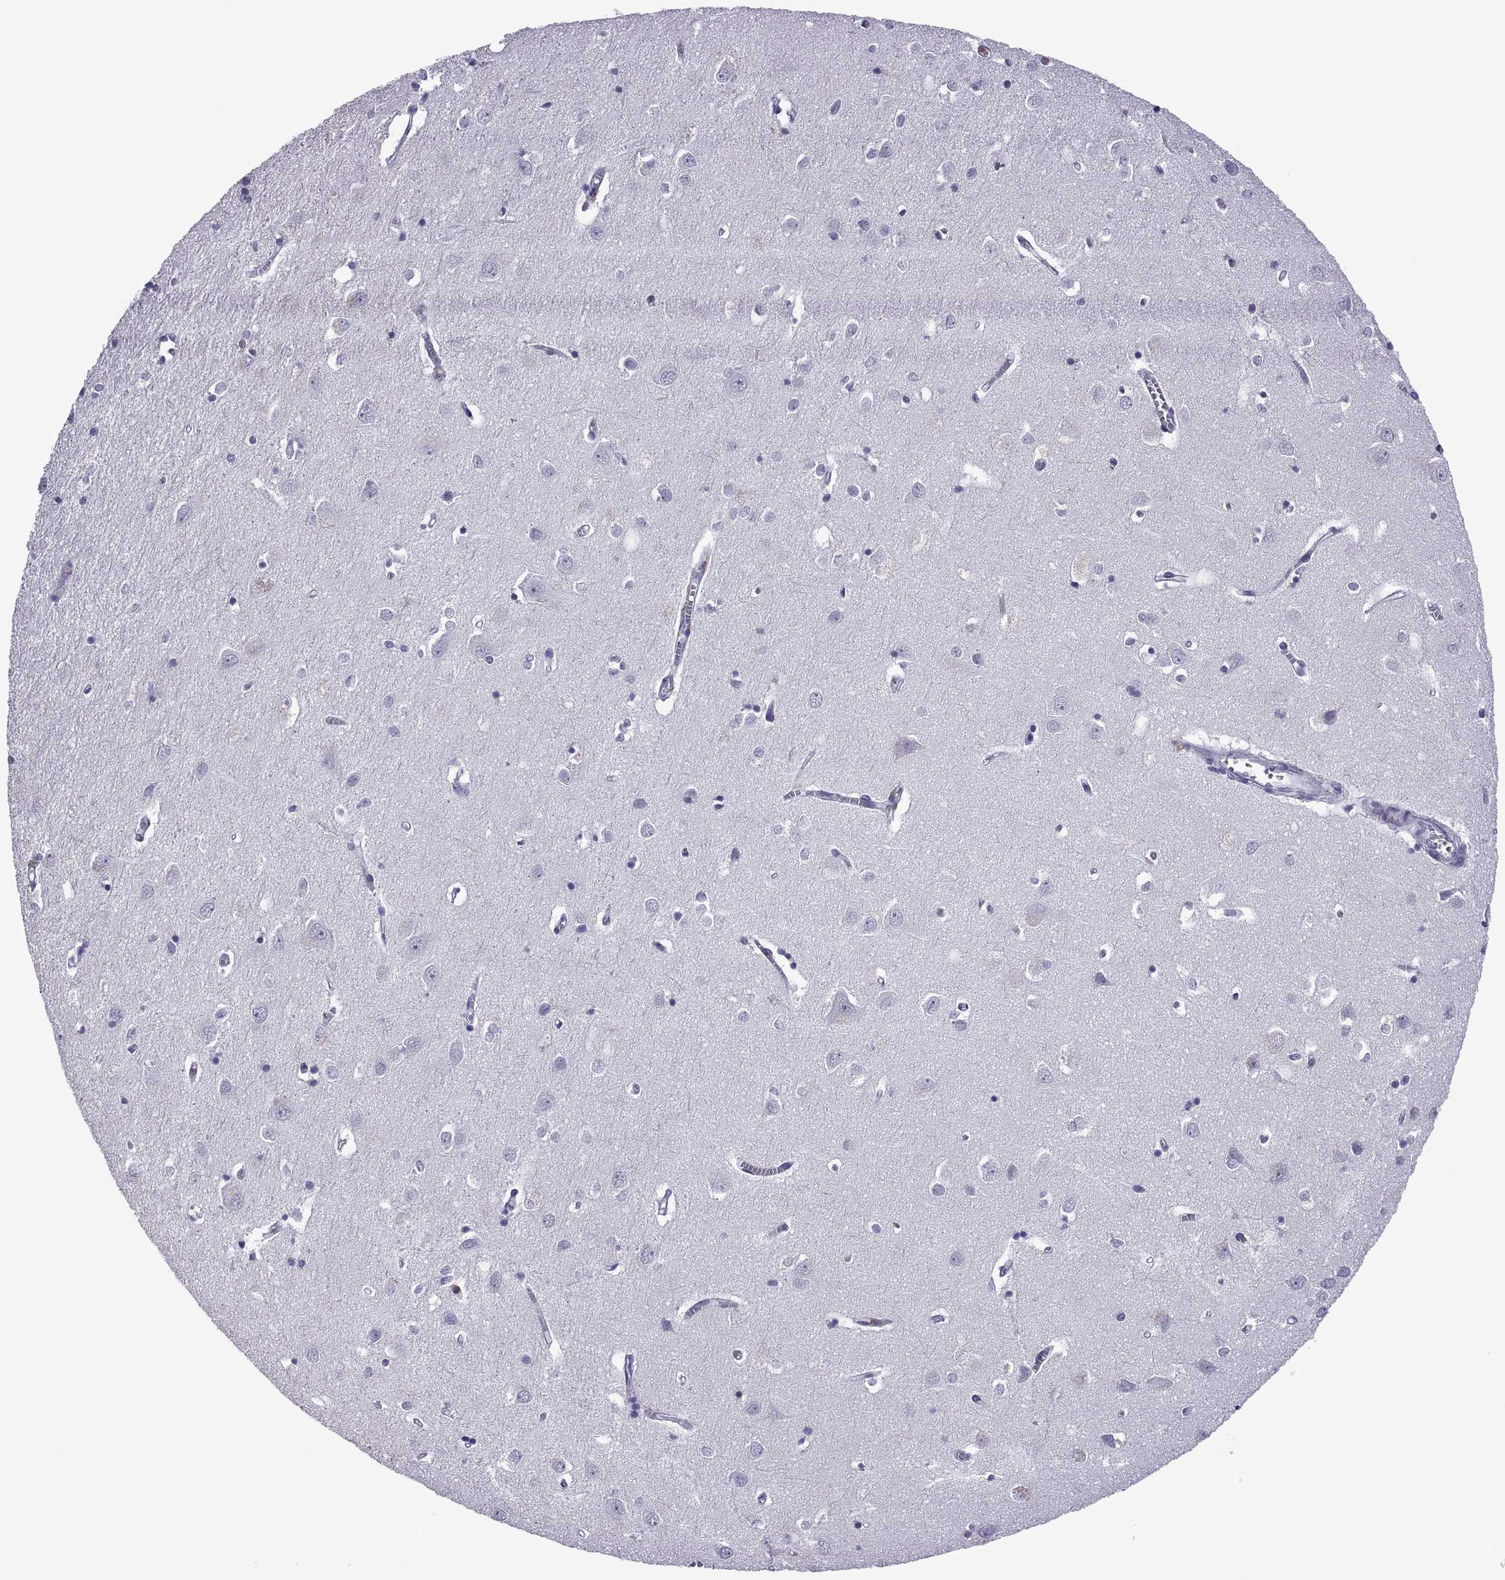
{"staining": {"intensity": "negative", "quantity": "none", "location": "none"}, "tissue": "cerebral cortex", "cell_type": "Endothelial cells", "image_type": "normal", "snomed": [{"axis": "morphology", "description": "Normal tissue, NOS"}, {"axis": "topography", "description": "Cerebral cortex"}], "caption": "The micrograph displays no significant expression in endothelial cells of cerebral cortex.", "gene": "C3orf22", "patient": {"sex": "male", "age": 70}}